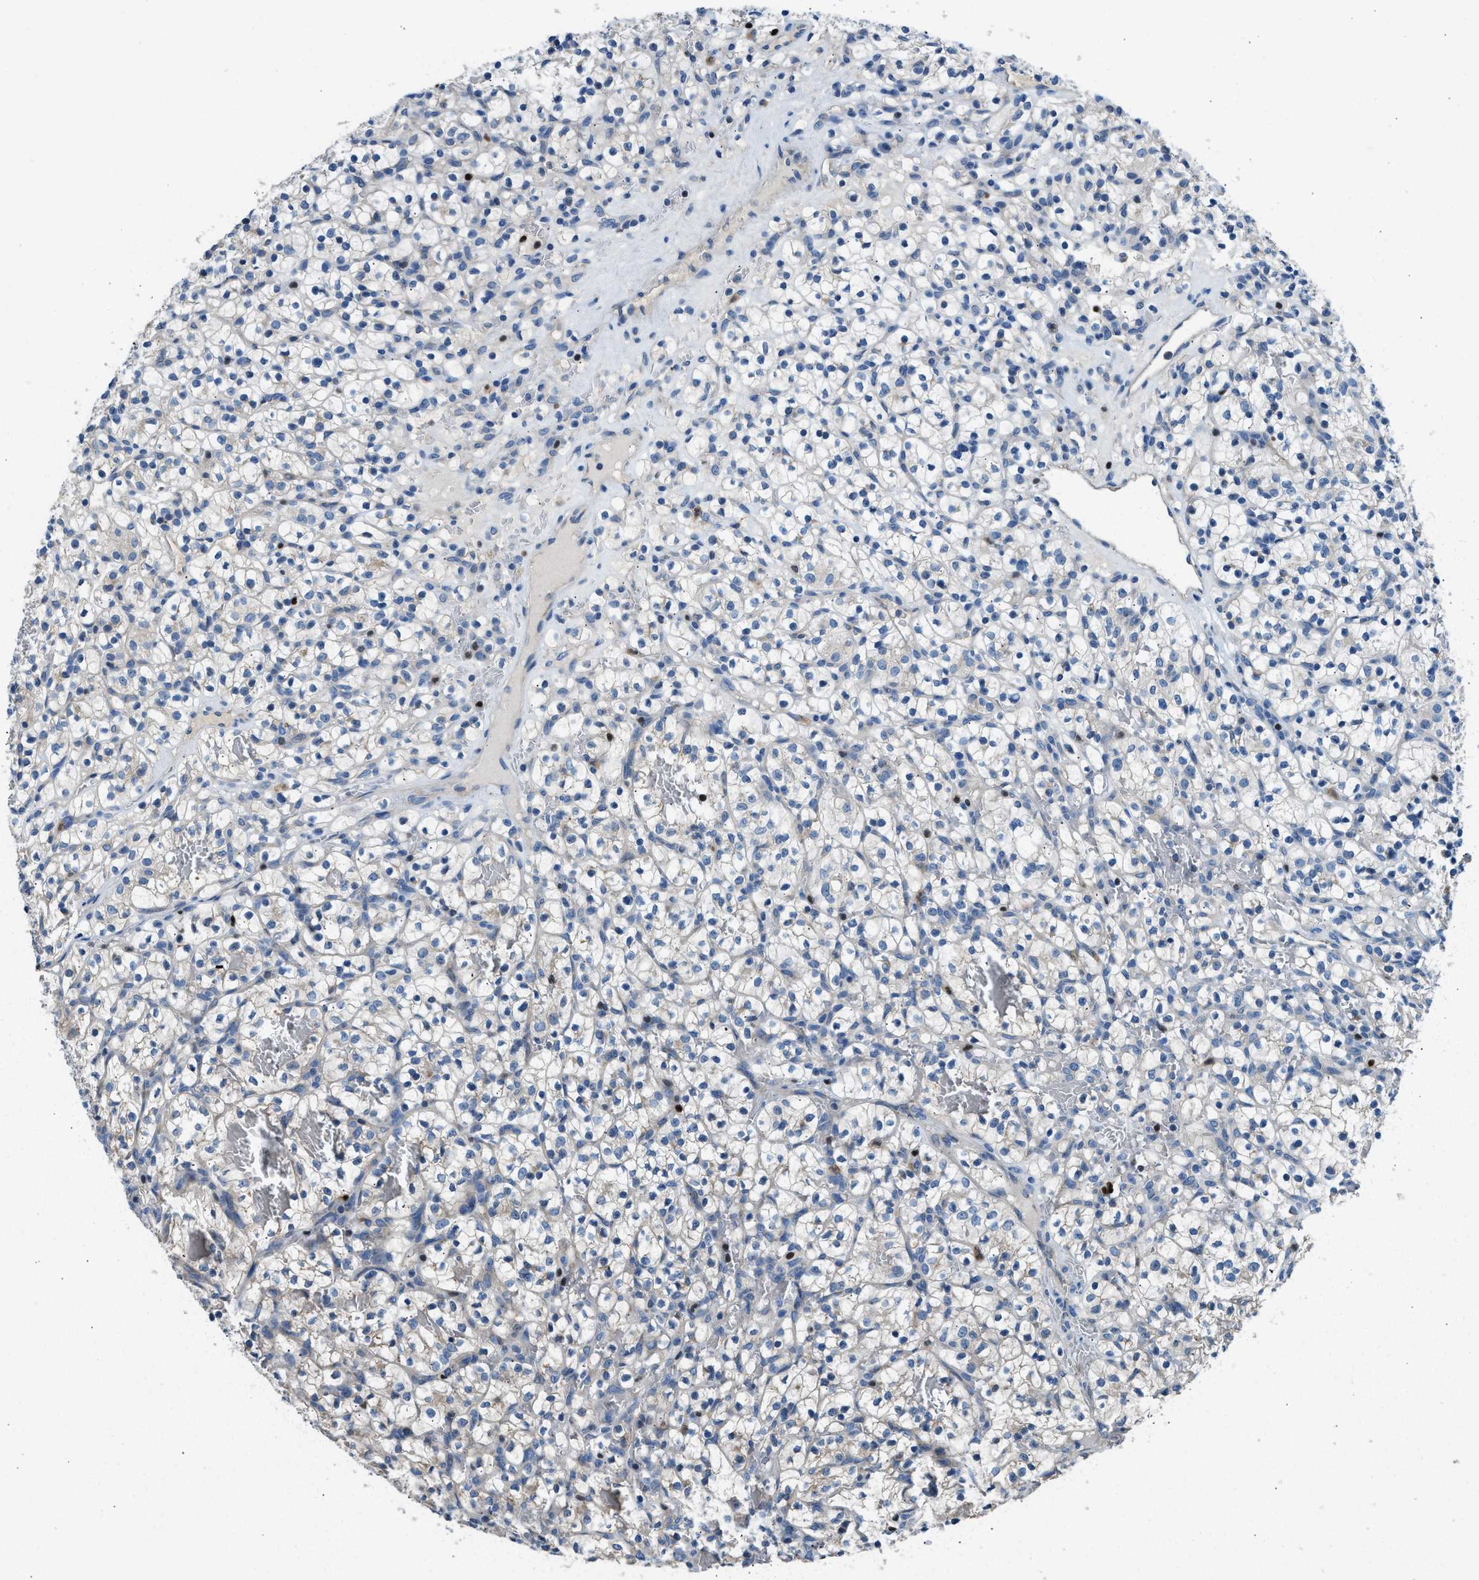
{"staining": {"intensity": "negative", "quantity": "none", "location": "none"}, "tissue": "renal cancer", "cell_type": "Tumor cells", "image_type": "cancer", "snomed": [{"axis": "morphology", "description": "Adenocarcinoma, NOS"}, {"axis": "topography", "description": "Kidney"}], "caption": "Human renal cancer (adenocarcinoma) stained for a protein using IHC exhibits no expression in tumor cells.", "gene": "TOX", "patient": {"sex": "female", "age": 57}}